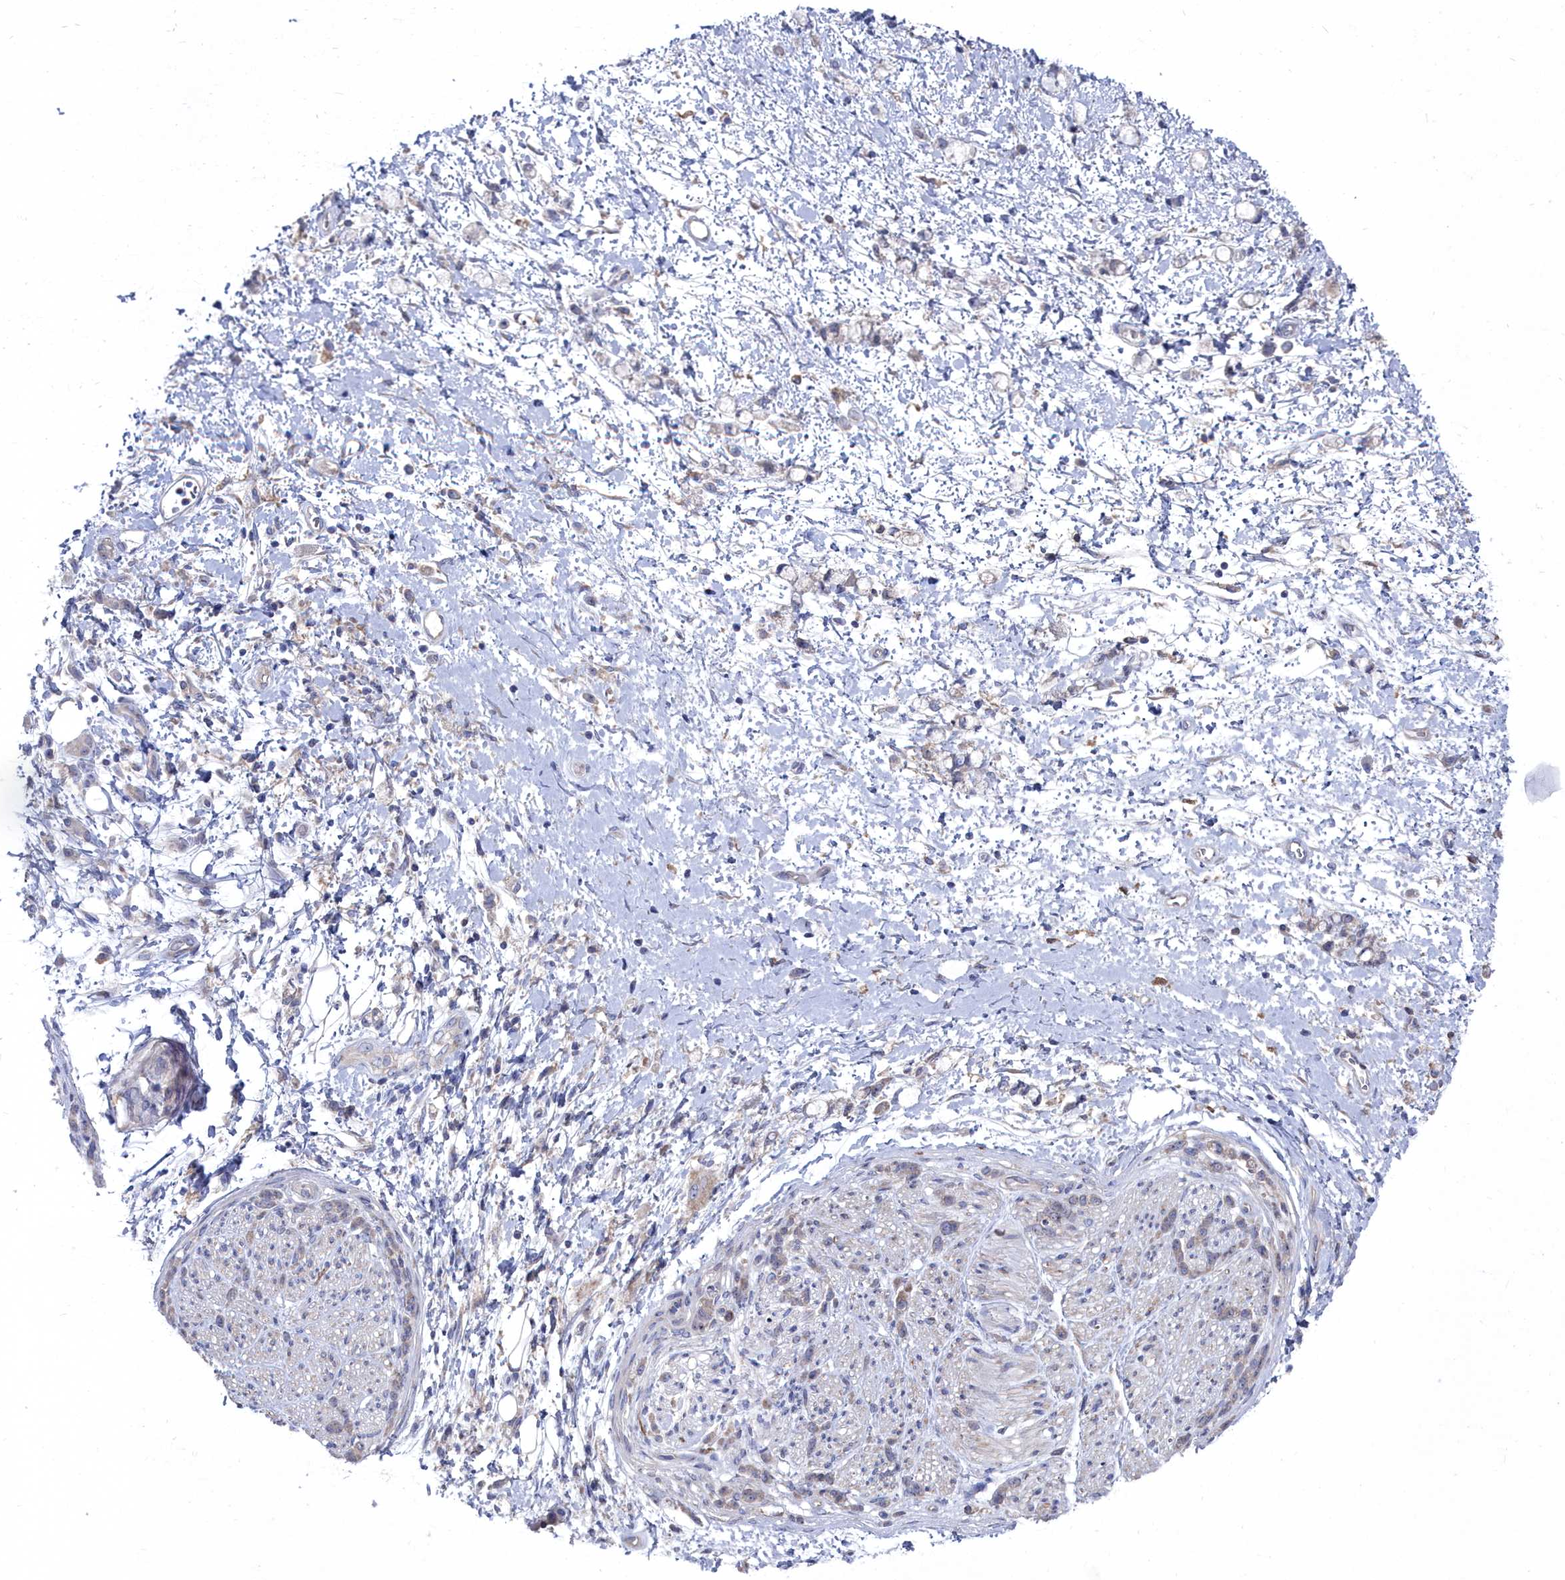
{"staining": {"intensity": "negative", "quantity": "none", "location": "none"}, "tissue": "stomach cancer", "cell_type": "Tumor cells", "image_type": "cancer", "snomed": [{"axis": "morphology", "description": "Adenocarcinoma, NOS"}, {"axis": "topography", "description": "Stomach"}], "caption": "Tumor cells show no significant protein staining in stomach adenocarcinoma.", "gene": "CCDC149", "patient": {"sex": "female", "age": 60}}